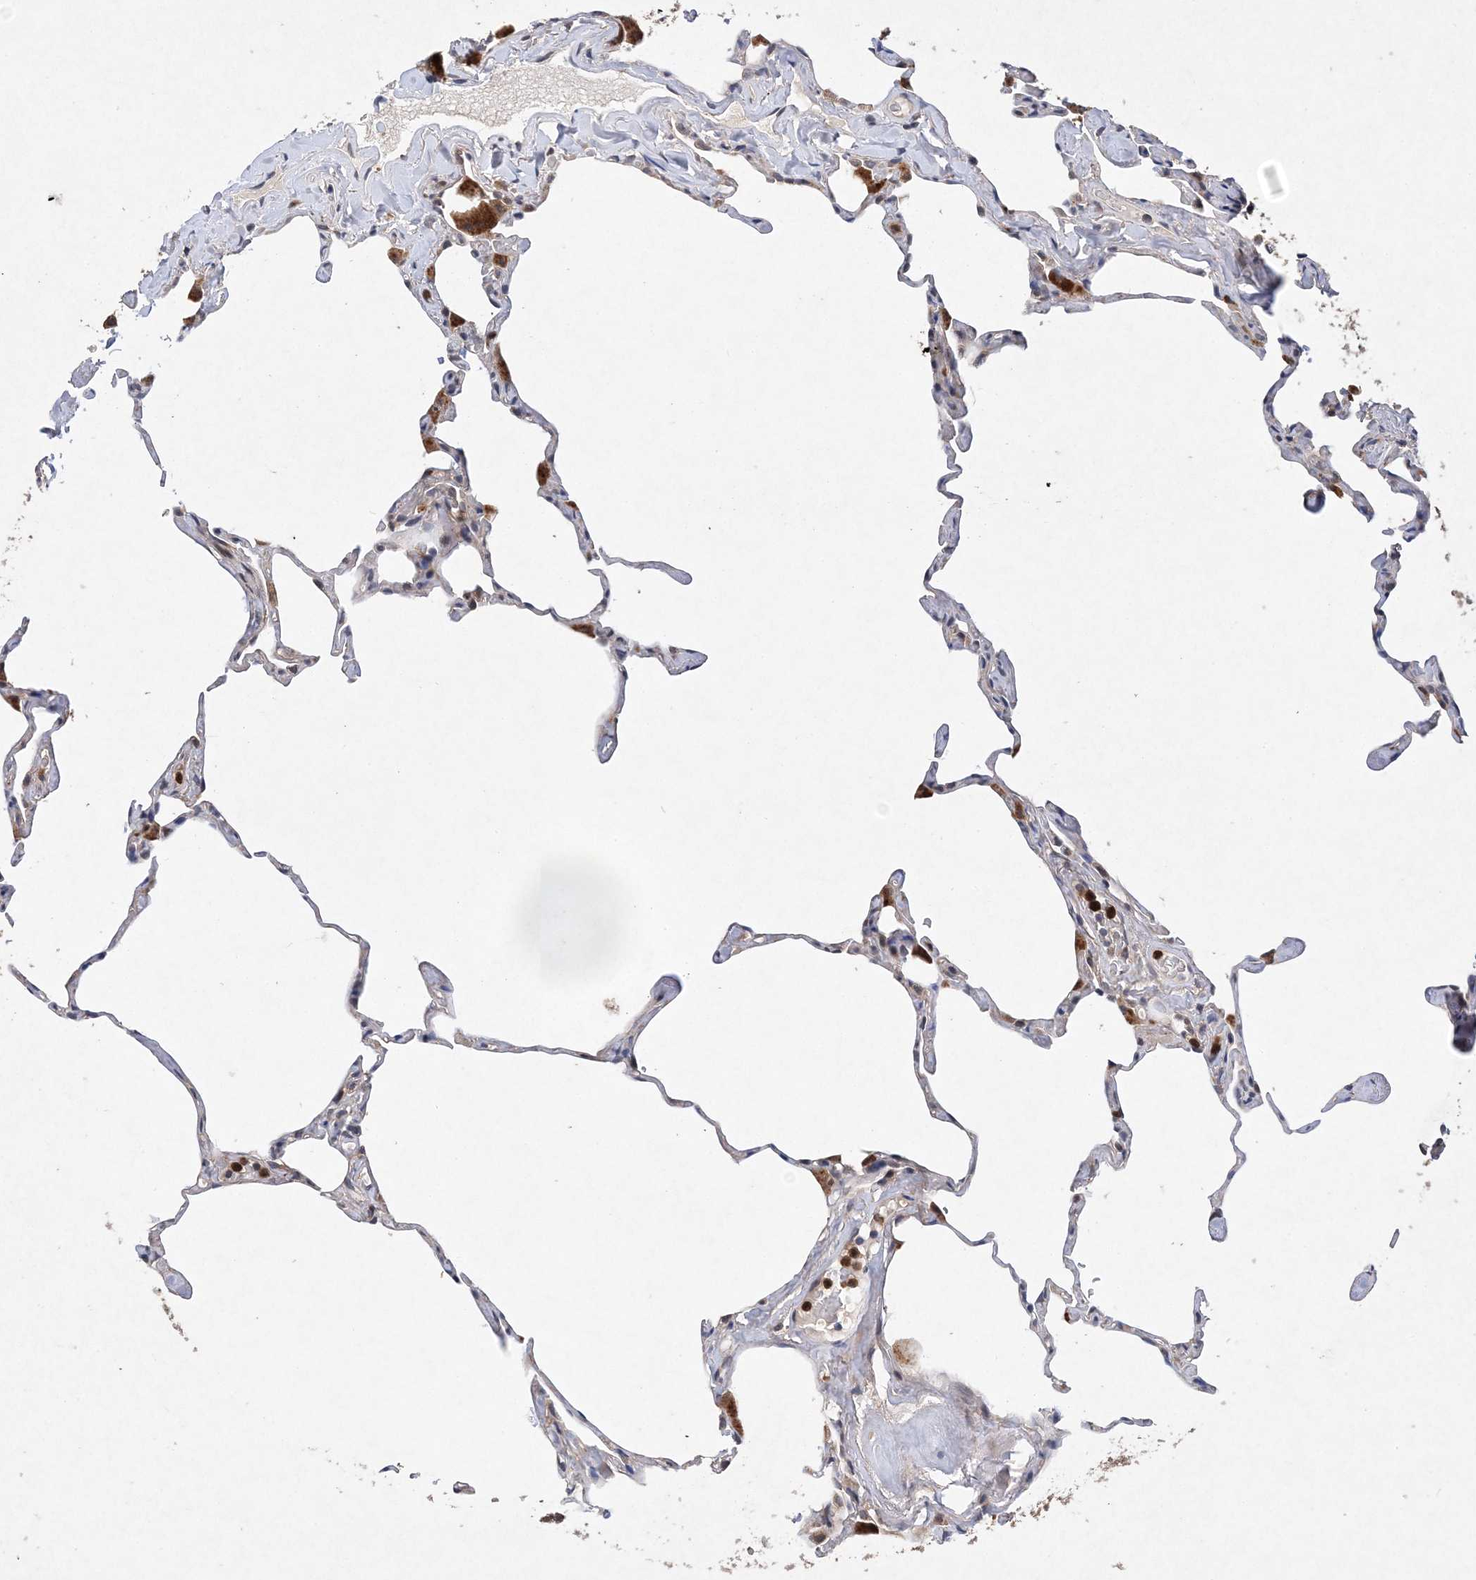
{"staining": {"intensity": "negative", "quantity": "none", "location": "none"}, "tissue": "lung", "cell_type": "Alveolar cells", "image_type": "normal", "snomed": [{"axis": "morphology", "description": "Normal tissue, NOS"}, {"axis": "topography", "description": "Lung"}], "caption": "IHC photomicrograph of benign lung: lung stained with DAB (3,3'-diaminobenzidine) demonstrates no significant protein staining in alveolar cells.", "gene": "PROSER1", "patient": {"sex": "male", "age": 65}}